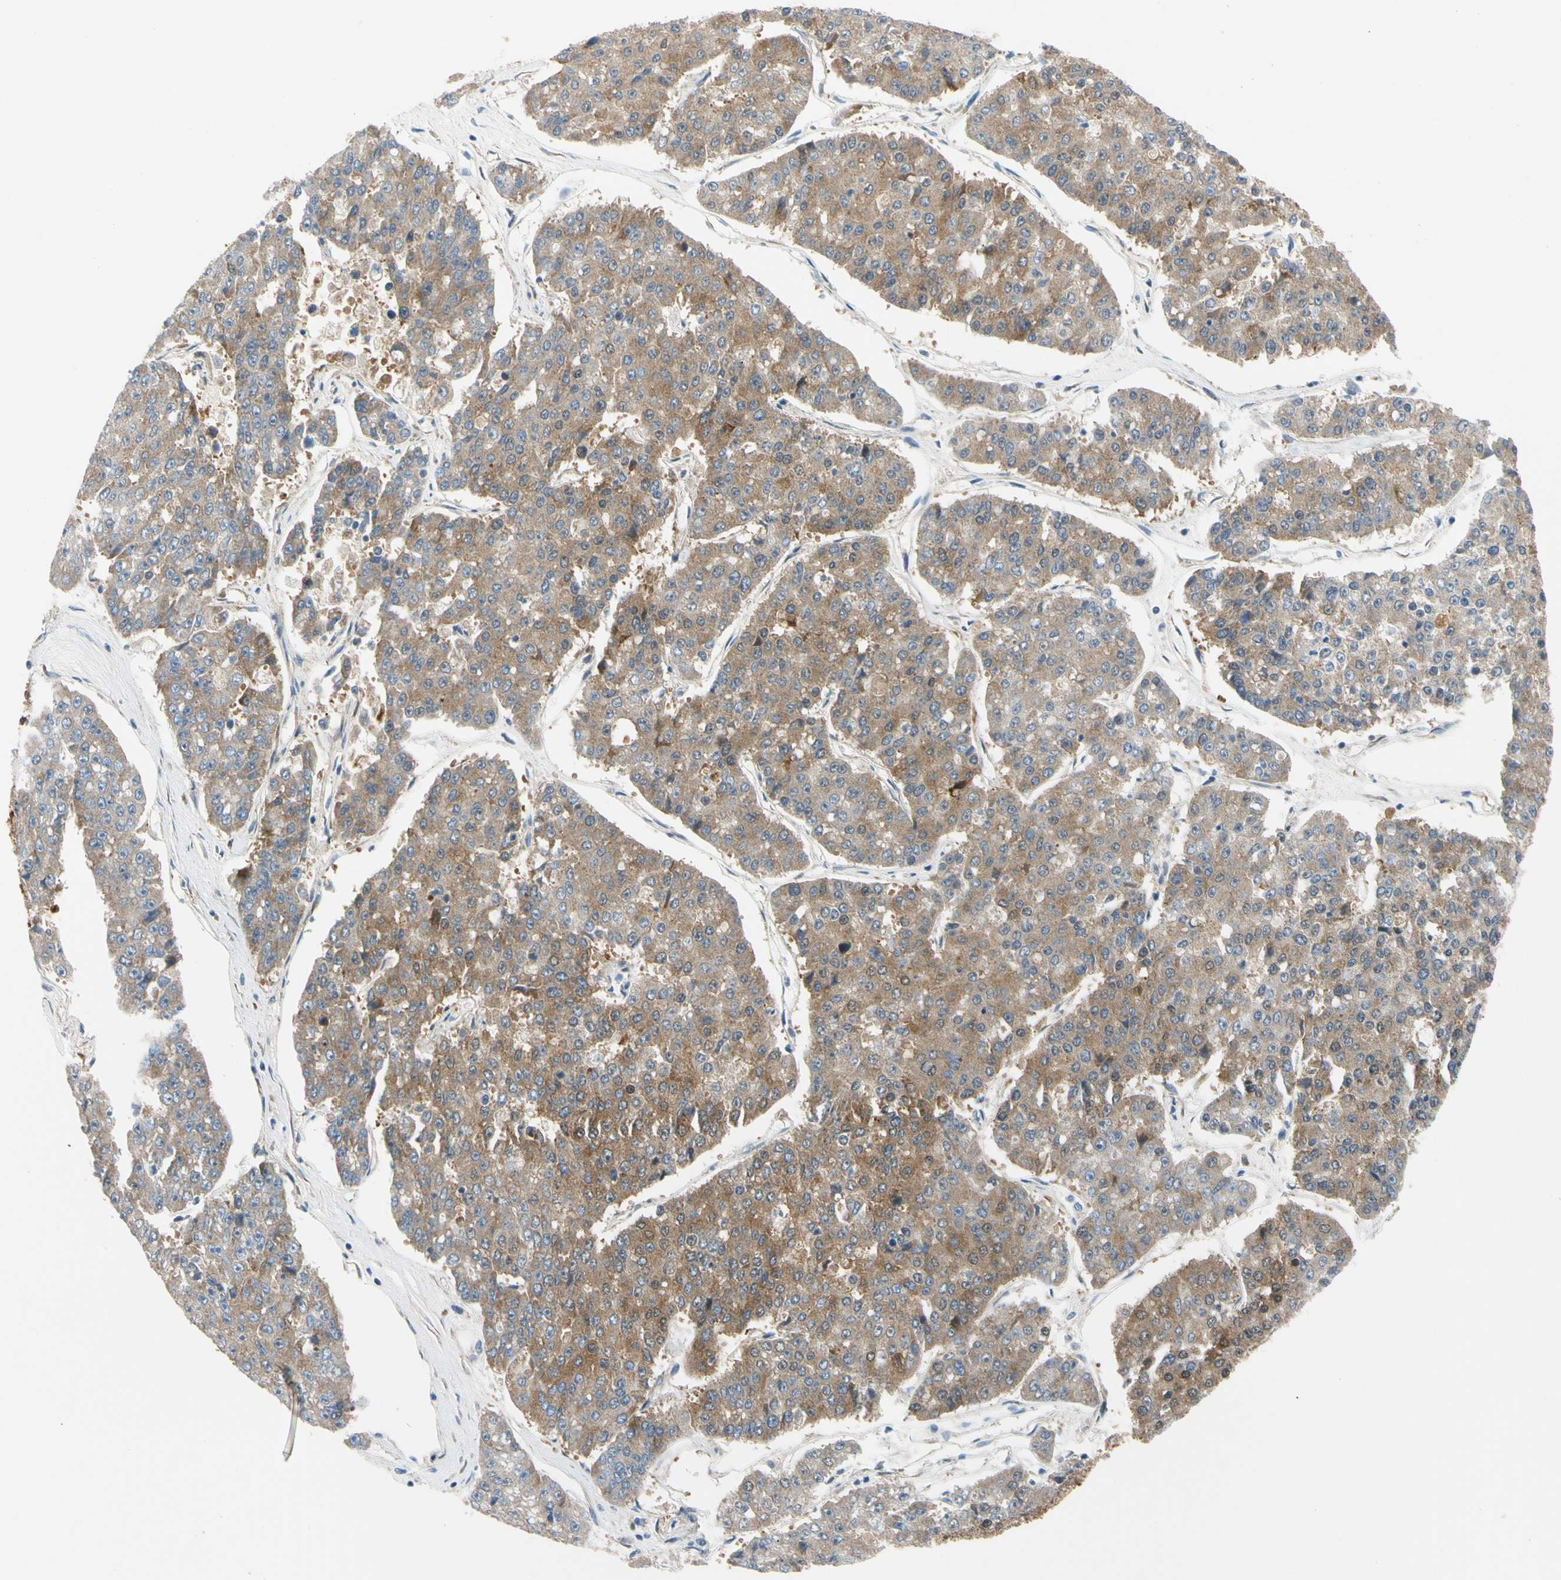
{"staining": {"intensity": "moderate", "quantity": ">75%", "location": "cytoplasmic/membranous"}, "tissue": "pancreatic cancer", "cell_type": "Tumor cells", "image_type": "cancer", "snomed": [{"axis": "morphology", "description": "Adenocarcinoma, NOS"}, {"axis": "topography", "description": "Pancreas"}], "caption": "Human pancreatic adenocarcinoma stained with a protein marker displays moderate staining in tumor cells.", "gene": "GPHN", "patient": {"sex": "male", "age": 50}}